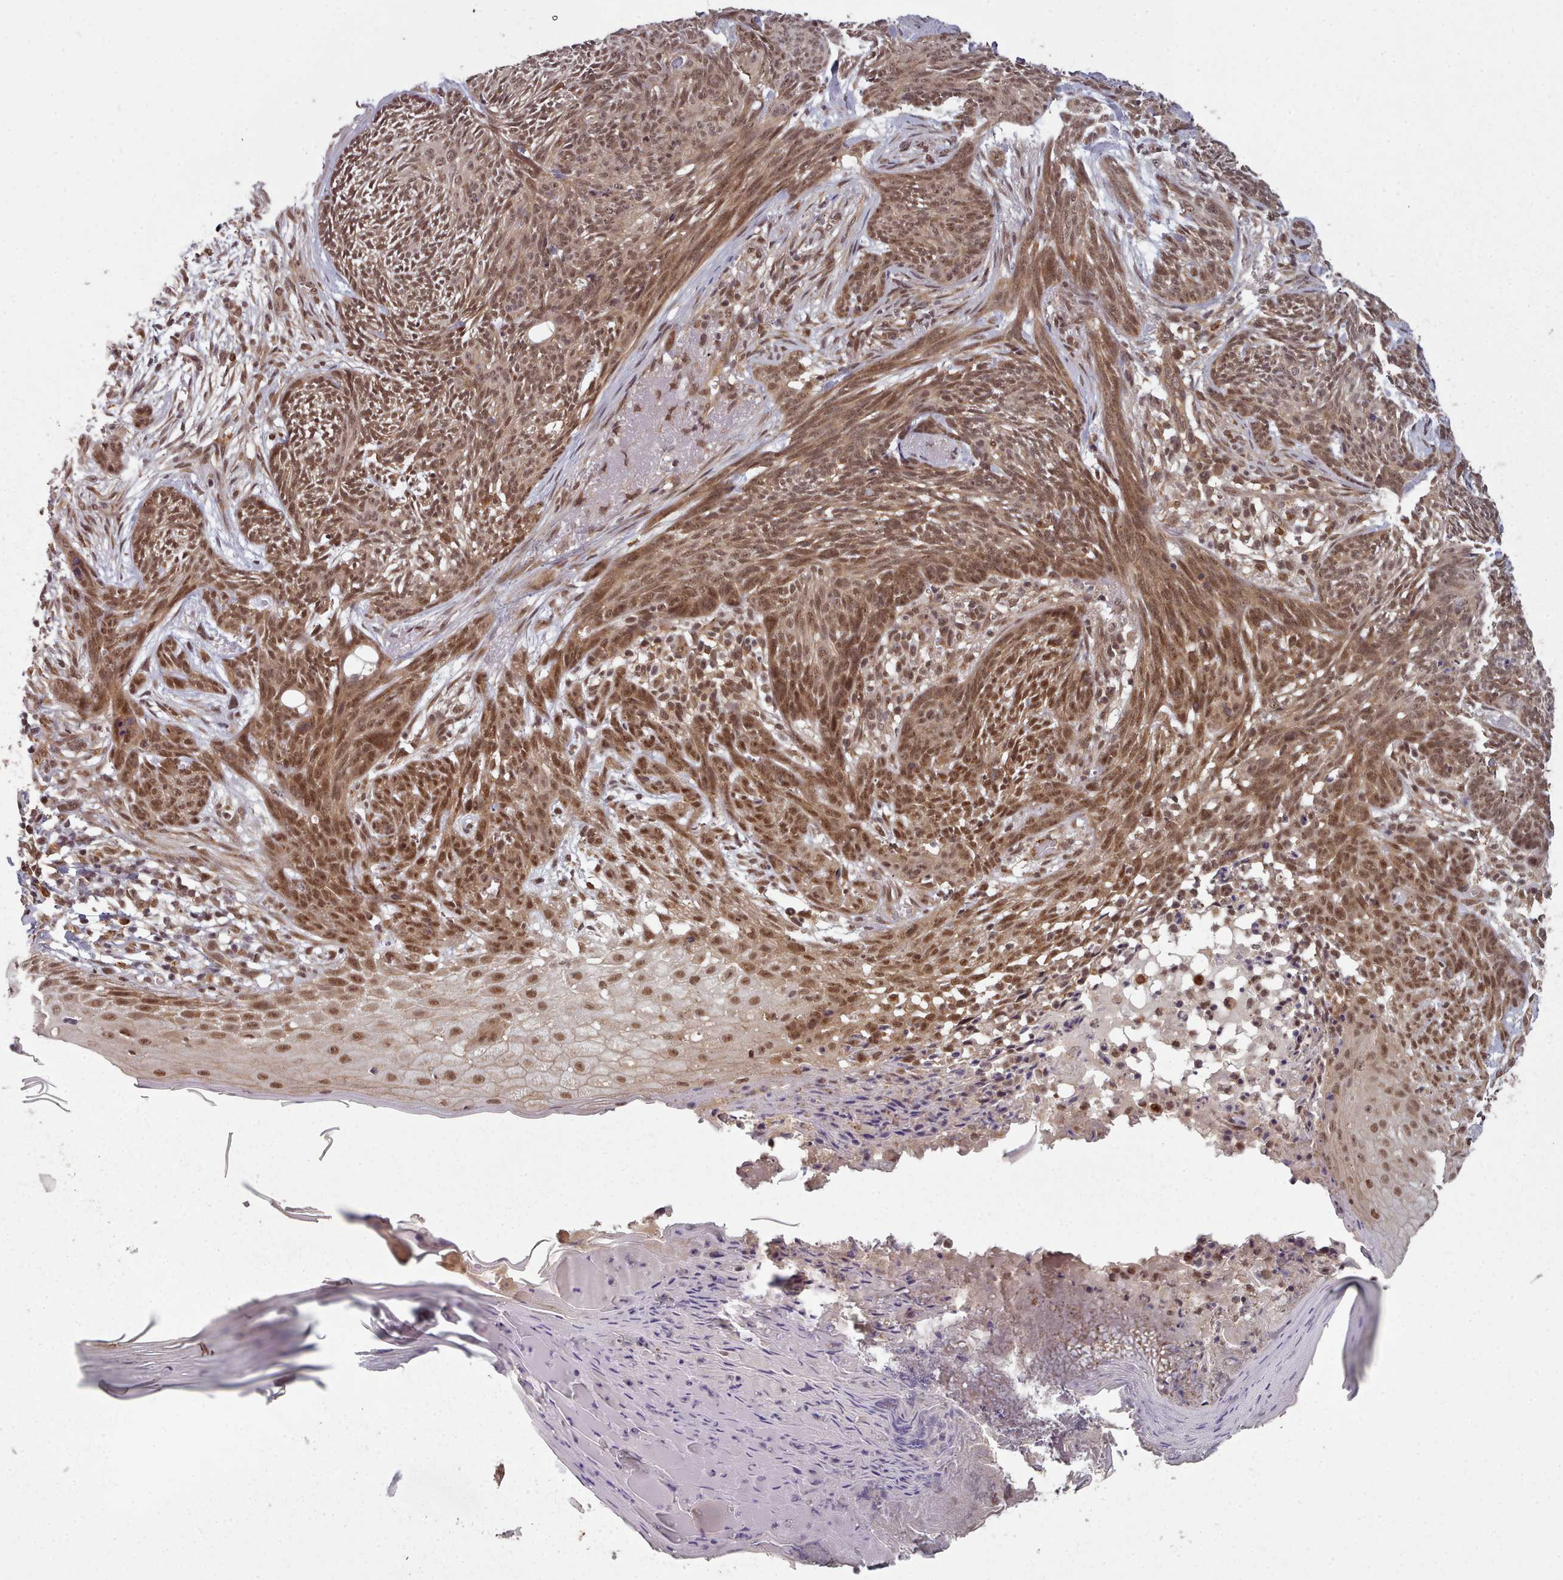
{"staining": {"intensity": "moderate", "quantity": ">75%", "location": "cytoplasmic/membranous,nuclear"}, "tissue": "skin cancer", "cell_type": "Tumor cells", "image_type": "cancer", "snomed": [{"axis": "morphology", "description": "Basal cell carcinoma"}, {"axis": "topography", "description": "Skin"}], "caption": "Immunohistochemistry (IHC) image of human skin cancer (basal cell carcinoma) stained for a protein (brown), which displays medium levels of moderate cytoplasmic/membranous and nuclear staining in about >75% of tumor cells.", "gene": "DHX8", "patient": {"sex": "male", "age": 73}}